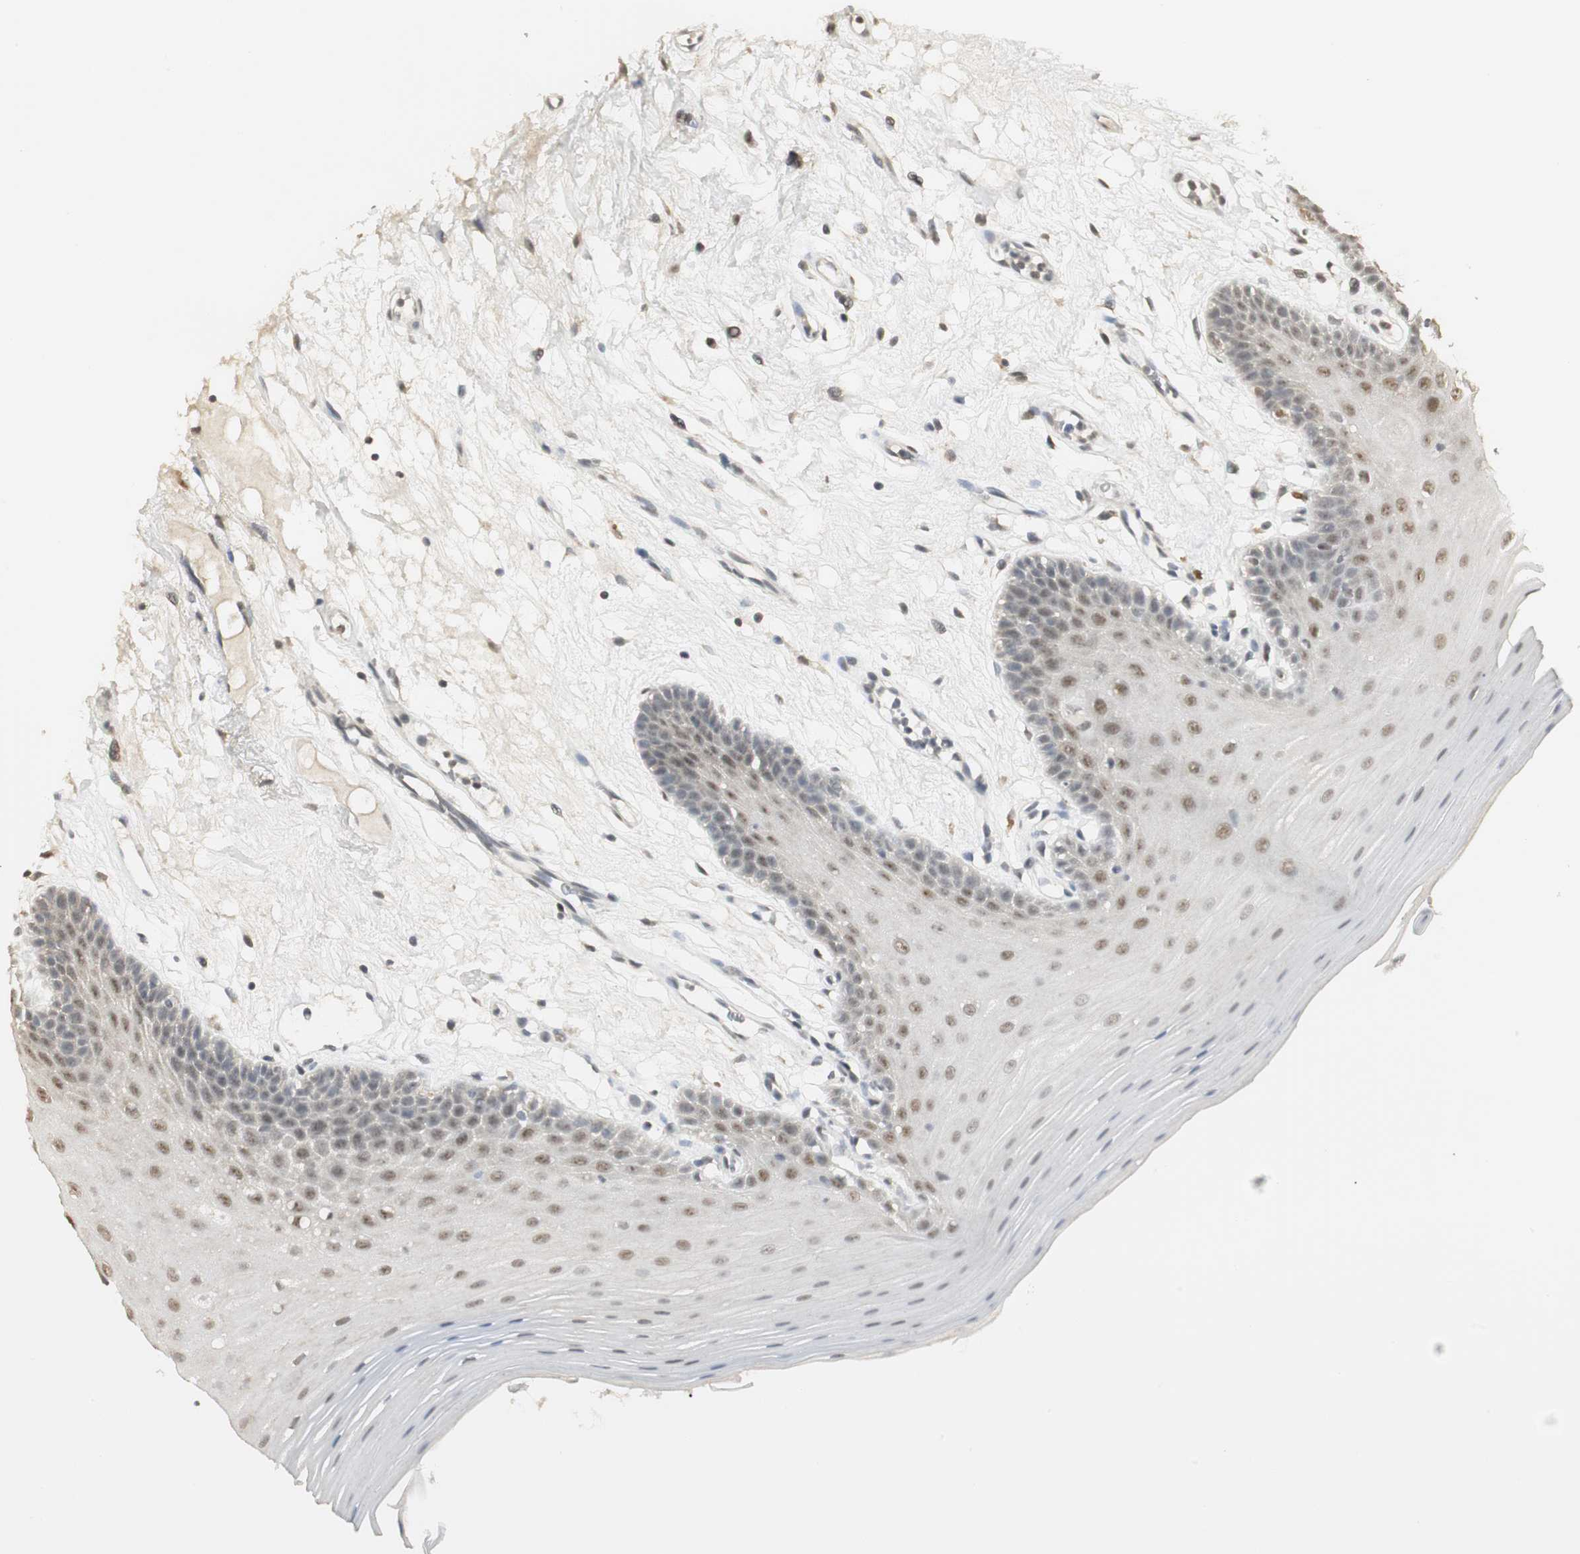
{"staining": {"intensity": "moderate", "quantity": ">75%", "location": "cytoplasmic/membranous,nuclear"}, "tissue": "oral mucosa", "cell_type": "Squamous epithelial cells", "image_type": "normal", "snomed": [{"axis": "morphology", "description": "Normal tissue, NOS"}, {"axis": "morphology", "description": "Squamous cell carcinoma, NOS"}, {"axis": "topography", "description": "Skeletal muscle"}, {"axis": "topography", "description": "Oral tissue"}, {"axis": "topography", "description": "Head-Neck"}], "caption": "A brown stain labels moderate cytoplasmic/membranous,nuclear positivity of a protein in squamous epithelial cells of normal human oral mucosa.", "gene": "ELOA", "patient": {"sex": "male", "age": 71}}